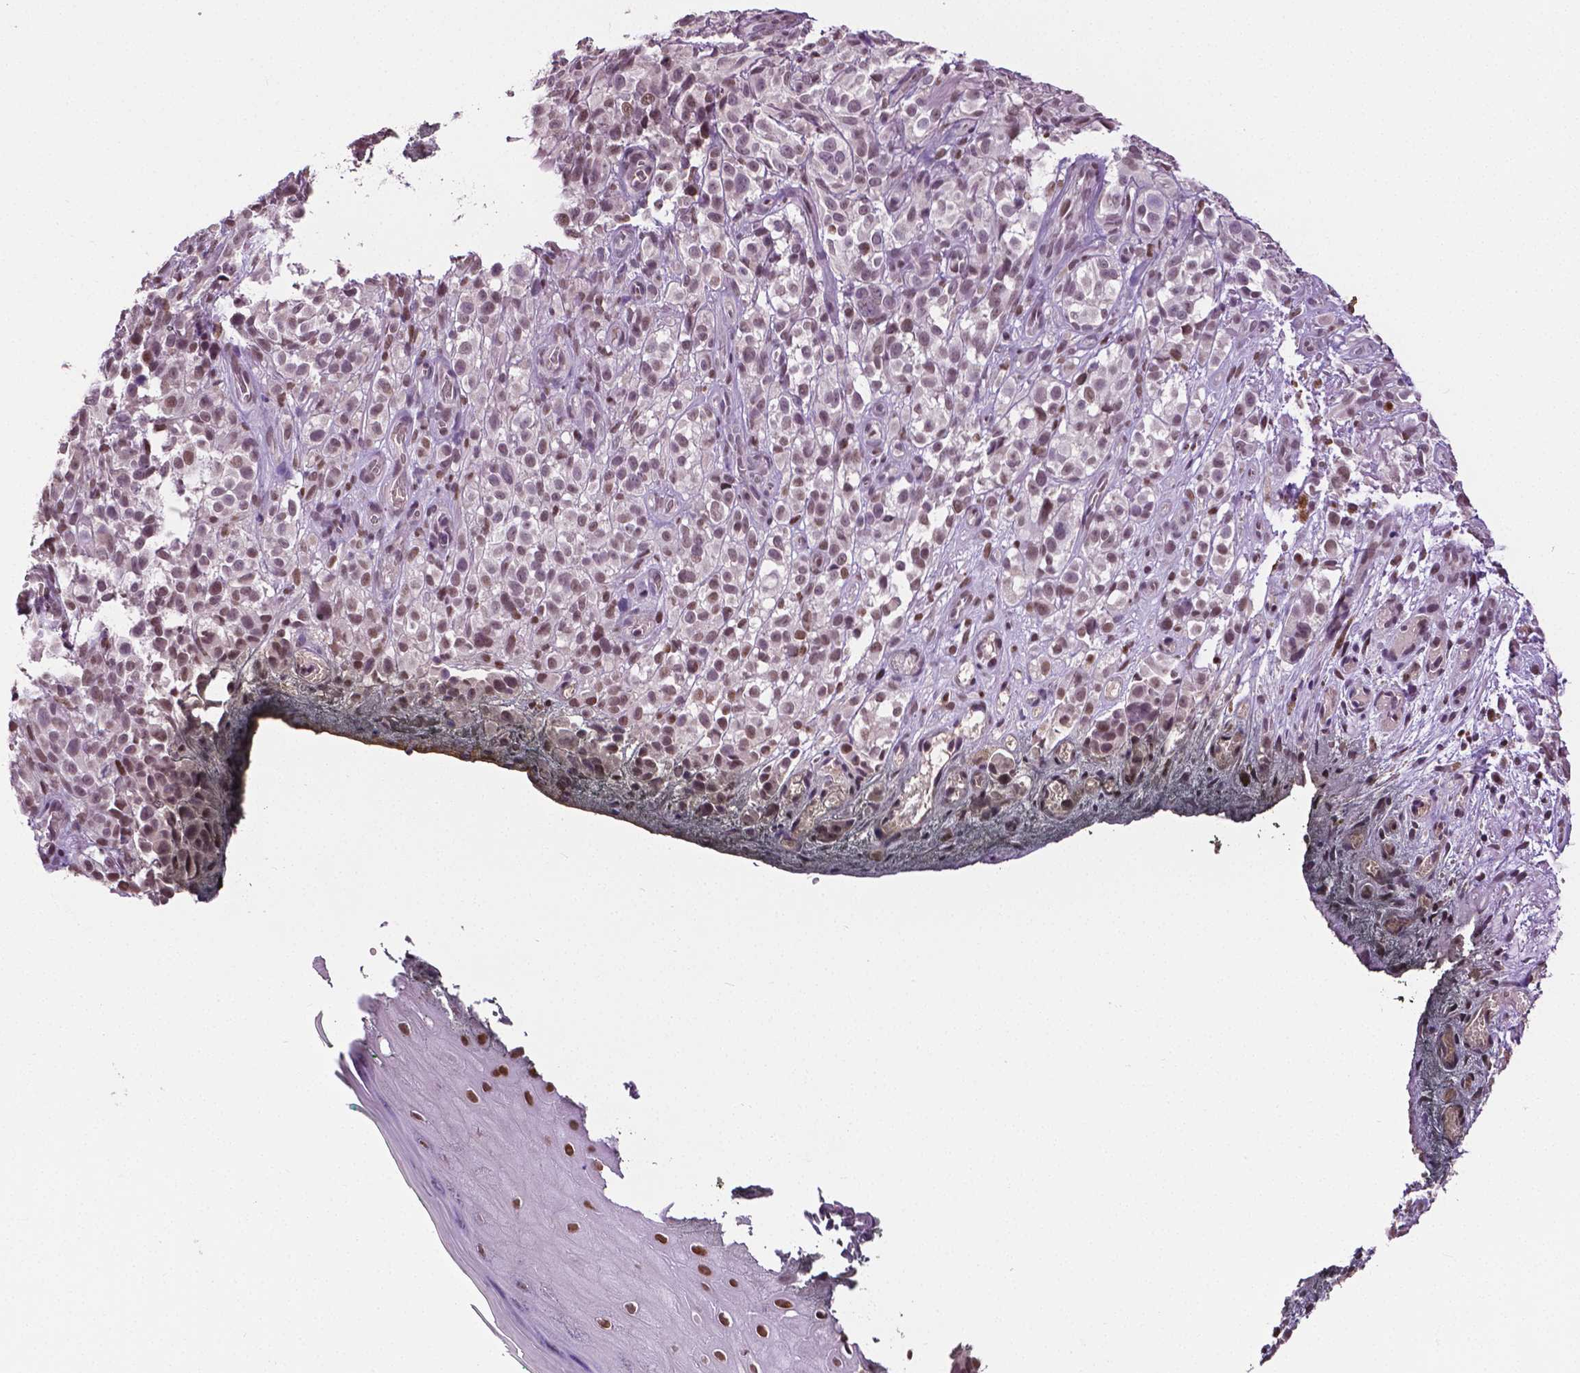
{"staining": {"intensity": "weak", "quantity": "25%-75%", "location": "nuclear"}, "tissue": "melanoma", "cell_type": "Tumor cells", "image_type": "cancer", "snomed": [{"axis": "morphology", "description": "Malignant melanoma, NOS"}, {"axis": "topography", "description": "Skin"}], "caption": "About 25%-75% of tumor cells in human melanoma display weak nuclear protein staining as visualized by brown immunohistochemical staining.", "gene": "DLX5", "patient": {"sex": "female", "age": 85}}